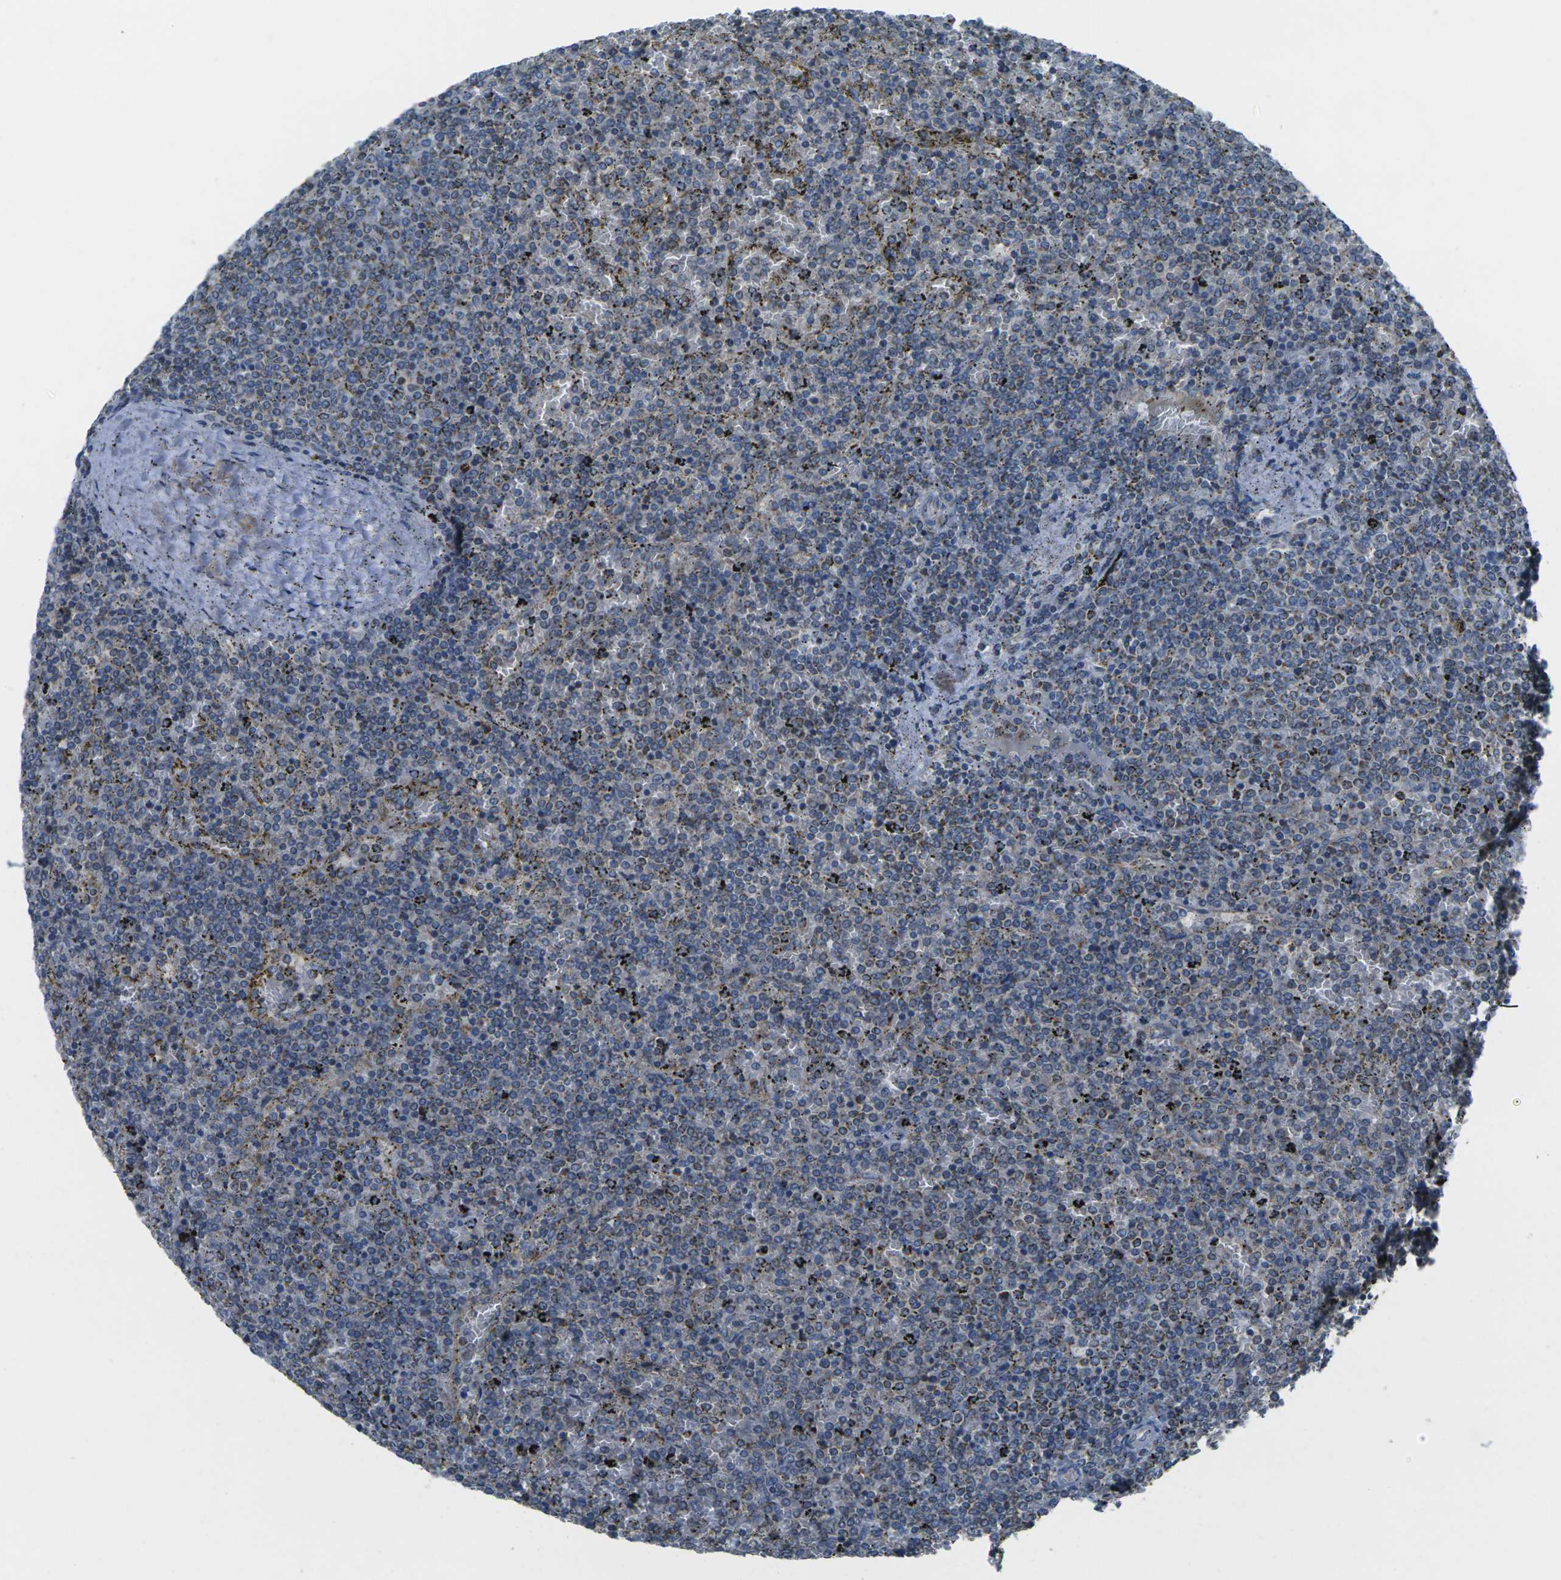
{"staining": {"intensity": "weak", "quantity": "<25%", "location": "cytoplasmic/membranous"}, "tissue": "lymphoma", "cell_type": "Tumor cells", "image_type": "cancer", "snomed": [{"axis": "morphology", "description": "Malignant lymphoma, non-Hodgkin's type, Low grade"}, {"axis": "topography", "description": "Spleen"}], "caption": "Malignant lymphoma, non-Hodgkin's type (low-grade) was stained to show a protein in brown. There is no significant staining in tumor cells.", "gene": "TMEM120B", "patient": {"sex": "female", "age": 77}}